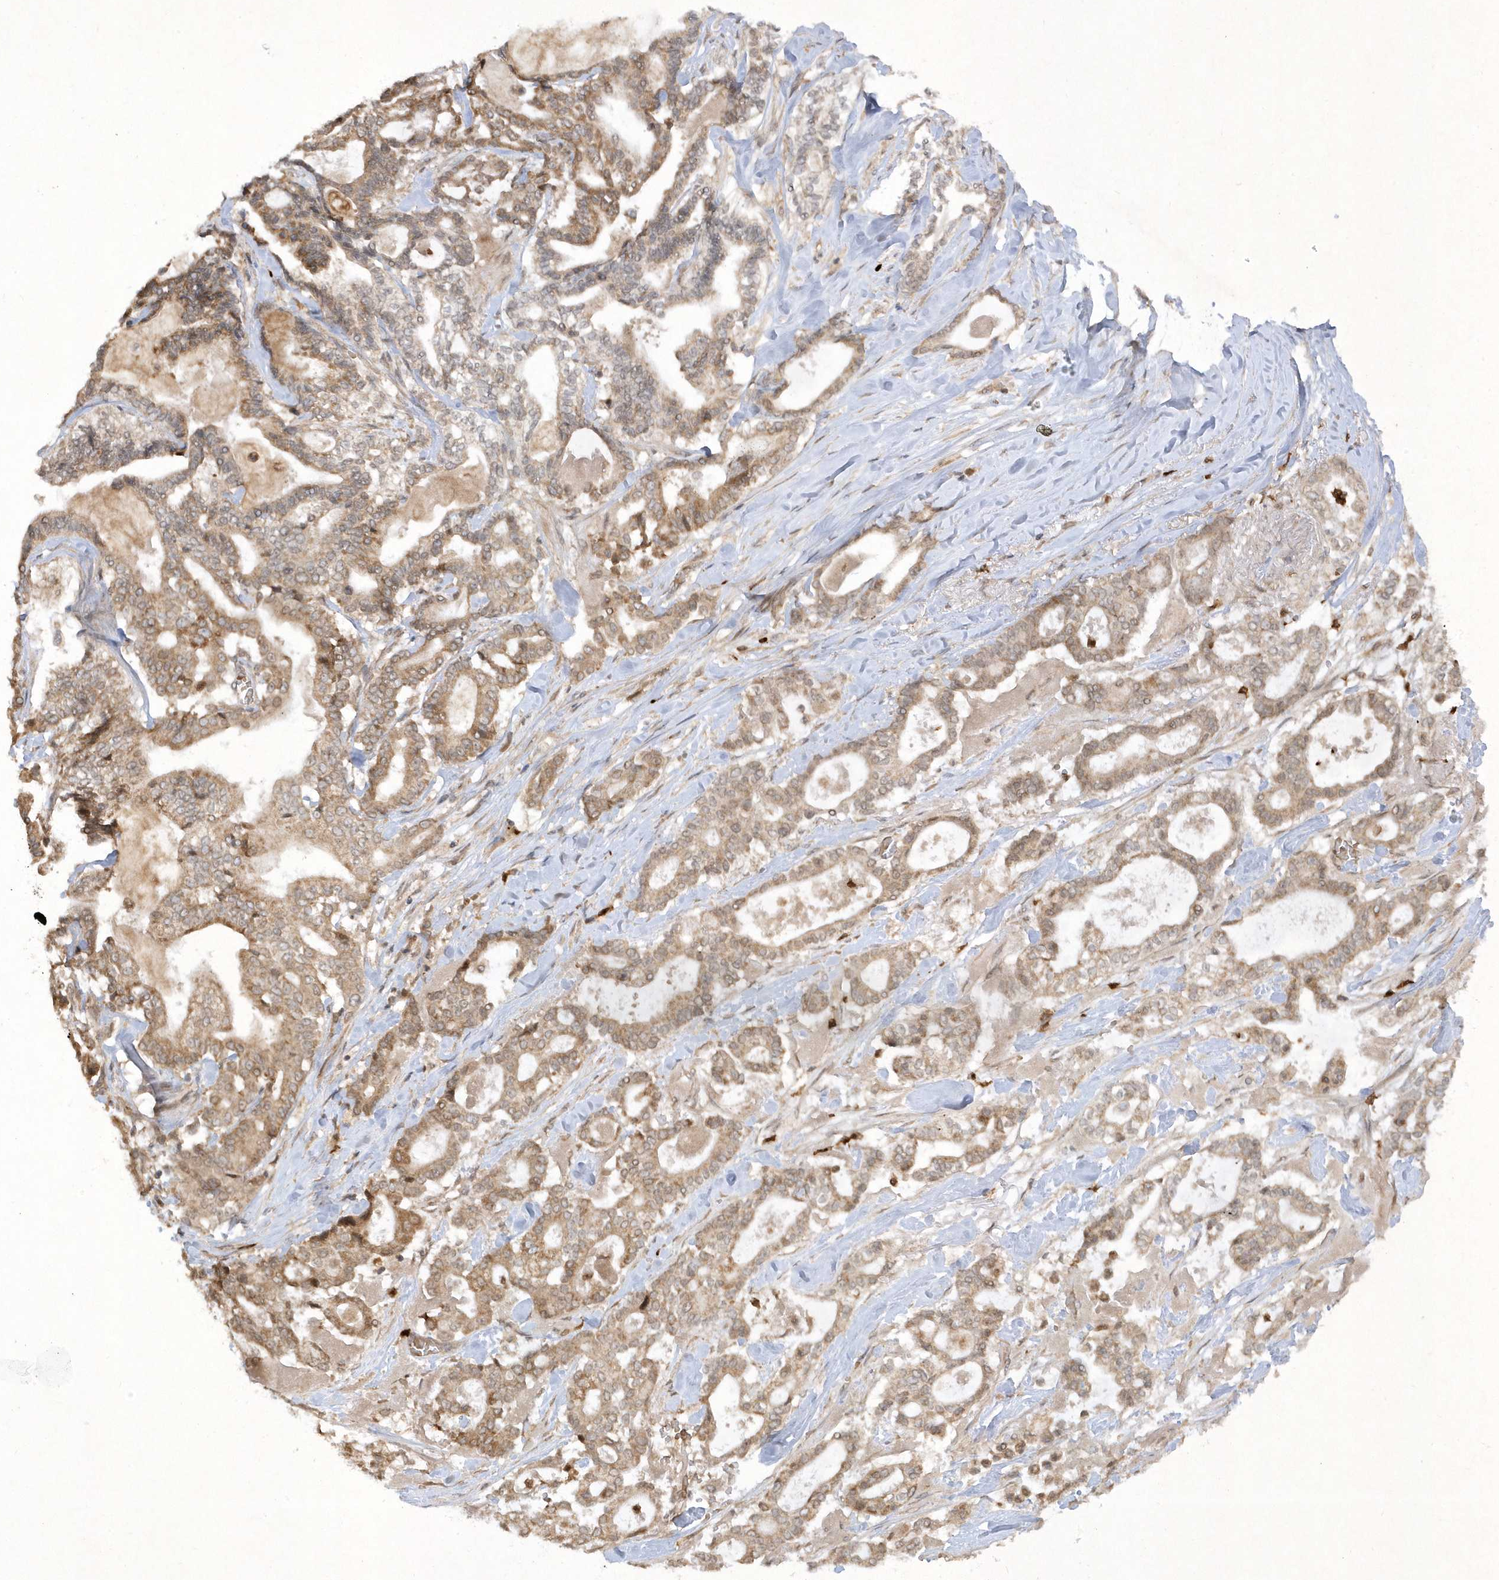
{"staining": {"intensity": "moderate", "quantity": ">75%", "location": "cytoplasmic/membranous"}, "tissue": "pancreatic cancer", "cell_type": "Tumor cells", "image_type": "cancer", "snomed": [{"axis": "morphology", "description": "Adenocarcinoma, NOS"}, {"axis": "topography", "description": "Pancreas"}], "caption": "Tumor cells reveal moderate cytoplasmic/membranous staining in about >75% of cells in adenocarcinoma (pancreatic).", "gene": "ZNF213", "patient": {"sex": "male", "age": 63}}